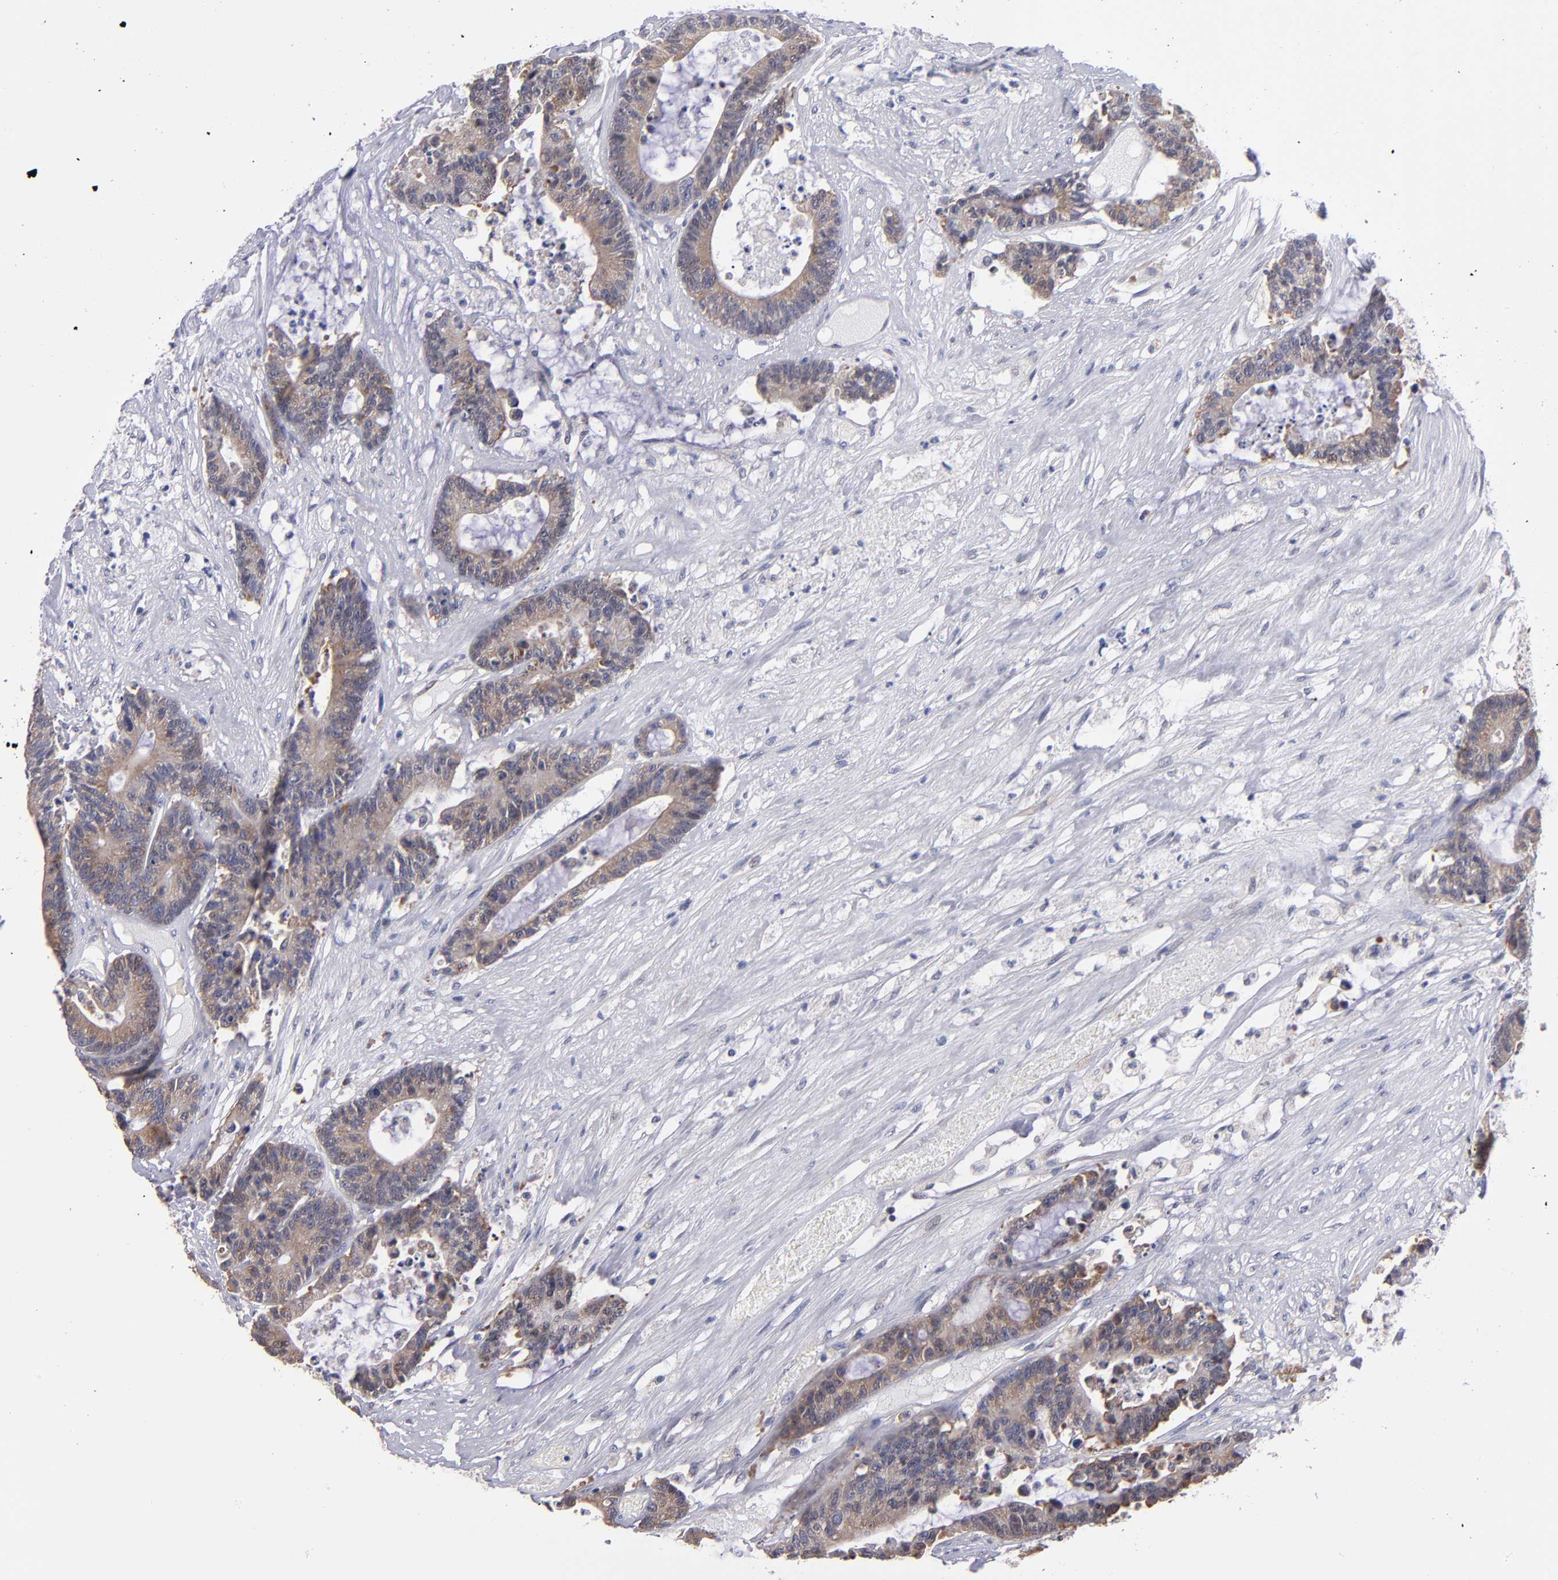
{"staining": {"intensity": "weak", "quantity": ">75%", "location": "cytoplasmic/membranous"}, "tissue": "colorectal cancer", "cell_type": "Tumor cells", "image_type": "cancer", "snomed": [{"axis": "morphology", "description": "Adenocarcinoma, NOS"}, {"axis": "topography", "description": "Colon"}], "caption": "Immunohistochemical staining of human colorectal cancer (adenocarcinoma) demonstrates low levels of weak cytoplasmic/membranous protein expression in approximately >75% of tumor cells.", "gene": "EIF3L", "patient": {"sex": "female", "age": 84}}